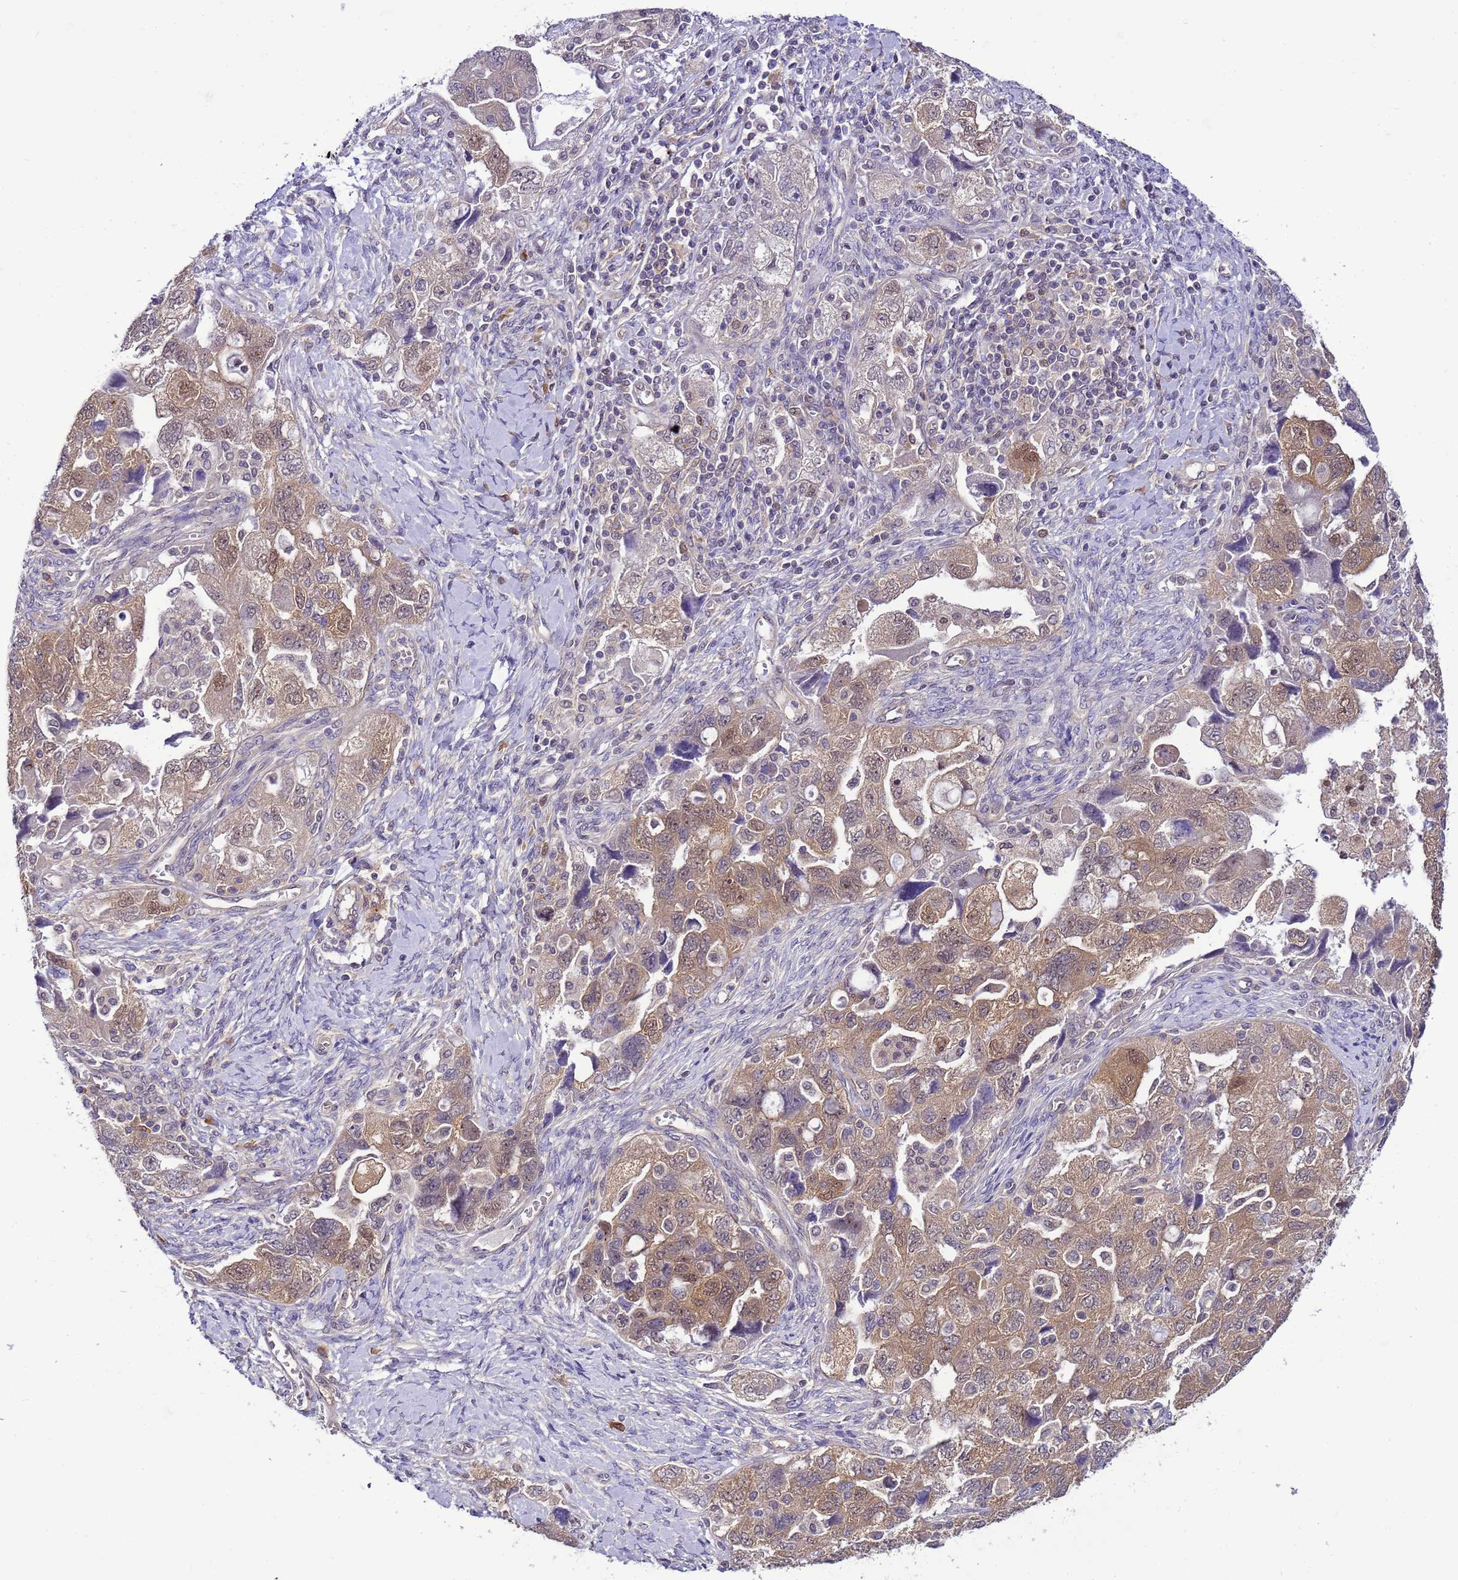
{"staining": {"intensity": "moderate", "quantity": "25%-75%", "location": "cytoplasmic/membranous,nuclear"}, "tissue": "ovarian cancer", "cell_type": "Tumor cells", "image_type": "cancer", "snomed": [{"axis": "morphology", "description": "Carcinoma, NOS"}, {"axis": "morphology", "description": "Cystadenocarcinoma, serous, NOS"}, {"axis": "topography", "description": "Ovary"}], "caption": "IHC of ovarian cancer (serous cystadenocarcinoma) shows medium levels of moderate cytoplasmic/membranous and nuclear positivity in about 25%-75% of tumor cells. (DAB (3,3'-diaminobenzidine) = brown stain, brightfield microscopy at high magnification).", "gene": "DDI2", "patient": {"sex": "female", "age": 69}}